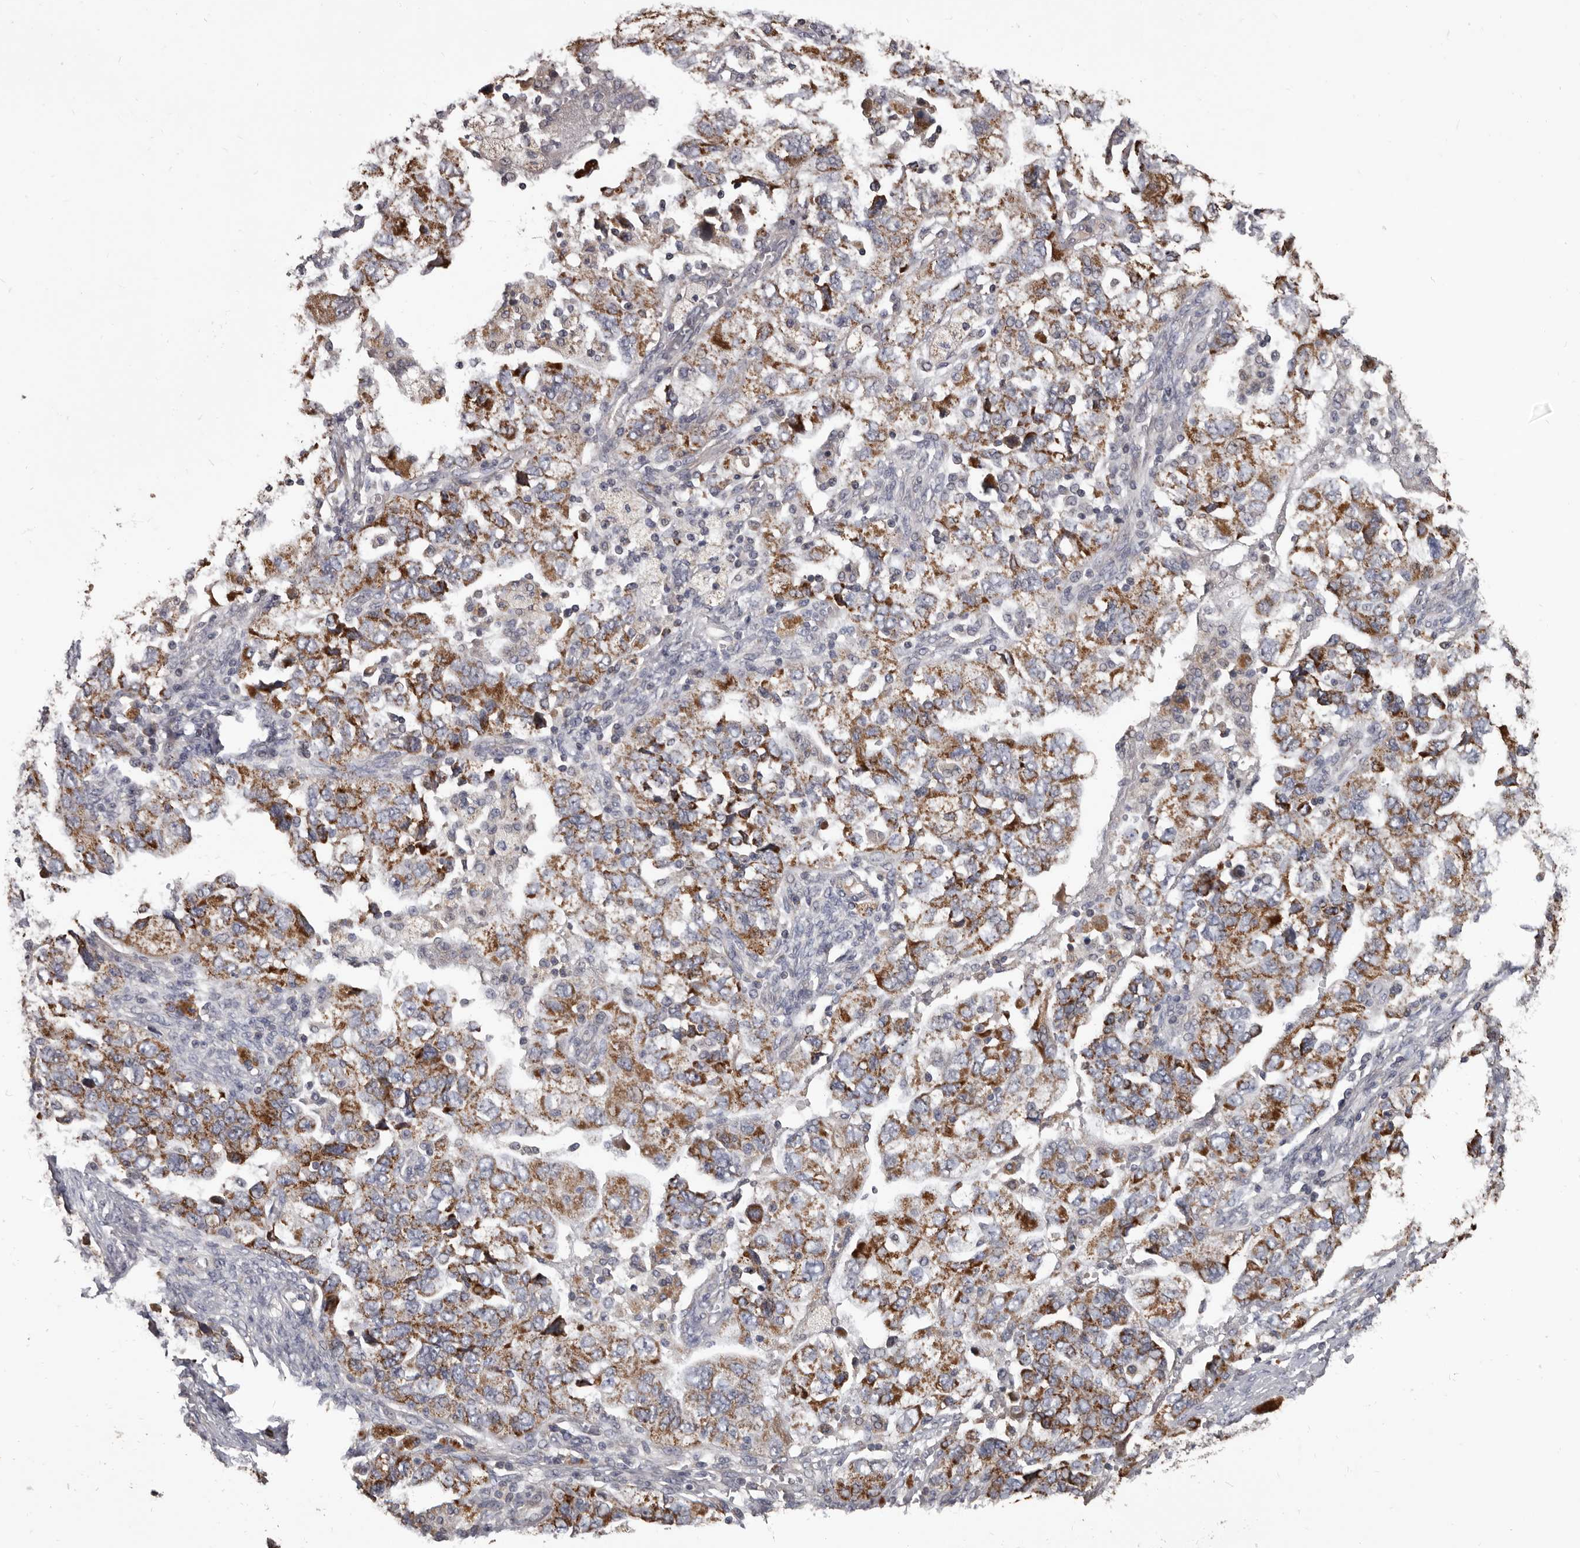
{"staining": {"intensity": "moderate", "quantity": ">75%", "location": "cytoplasmic/membranous"}, "tissue": "ovarian cancer", "cell_type": "Tumor cells", "image_type": "cancer", "snomed": [{"axis": "morphology", "description": "Carcinoma, NOS"}, {"axis": "morphology", "description": "Cystadenocarcinoma, serous, NOS"}, {"axis": "topography", "description": "Ovary"}], "caption": "Immunohistochemical staining of human ovarian cancer (carcinoma) reveals moderate cytoplasmic/membranous protein staining in approximately >75% of tumor cells.", "gene": "ALDH5A1", "patient": {"sex": "female", "age": 69}}